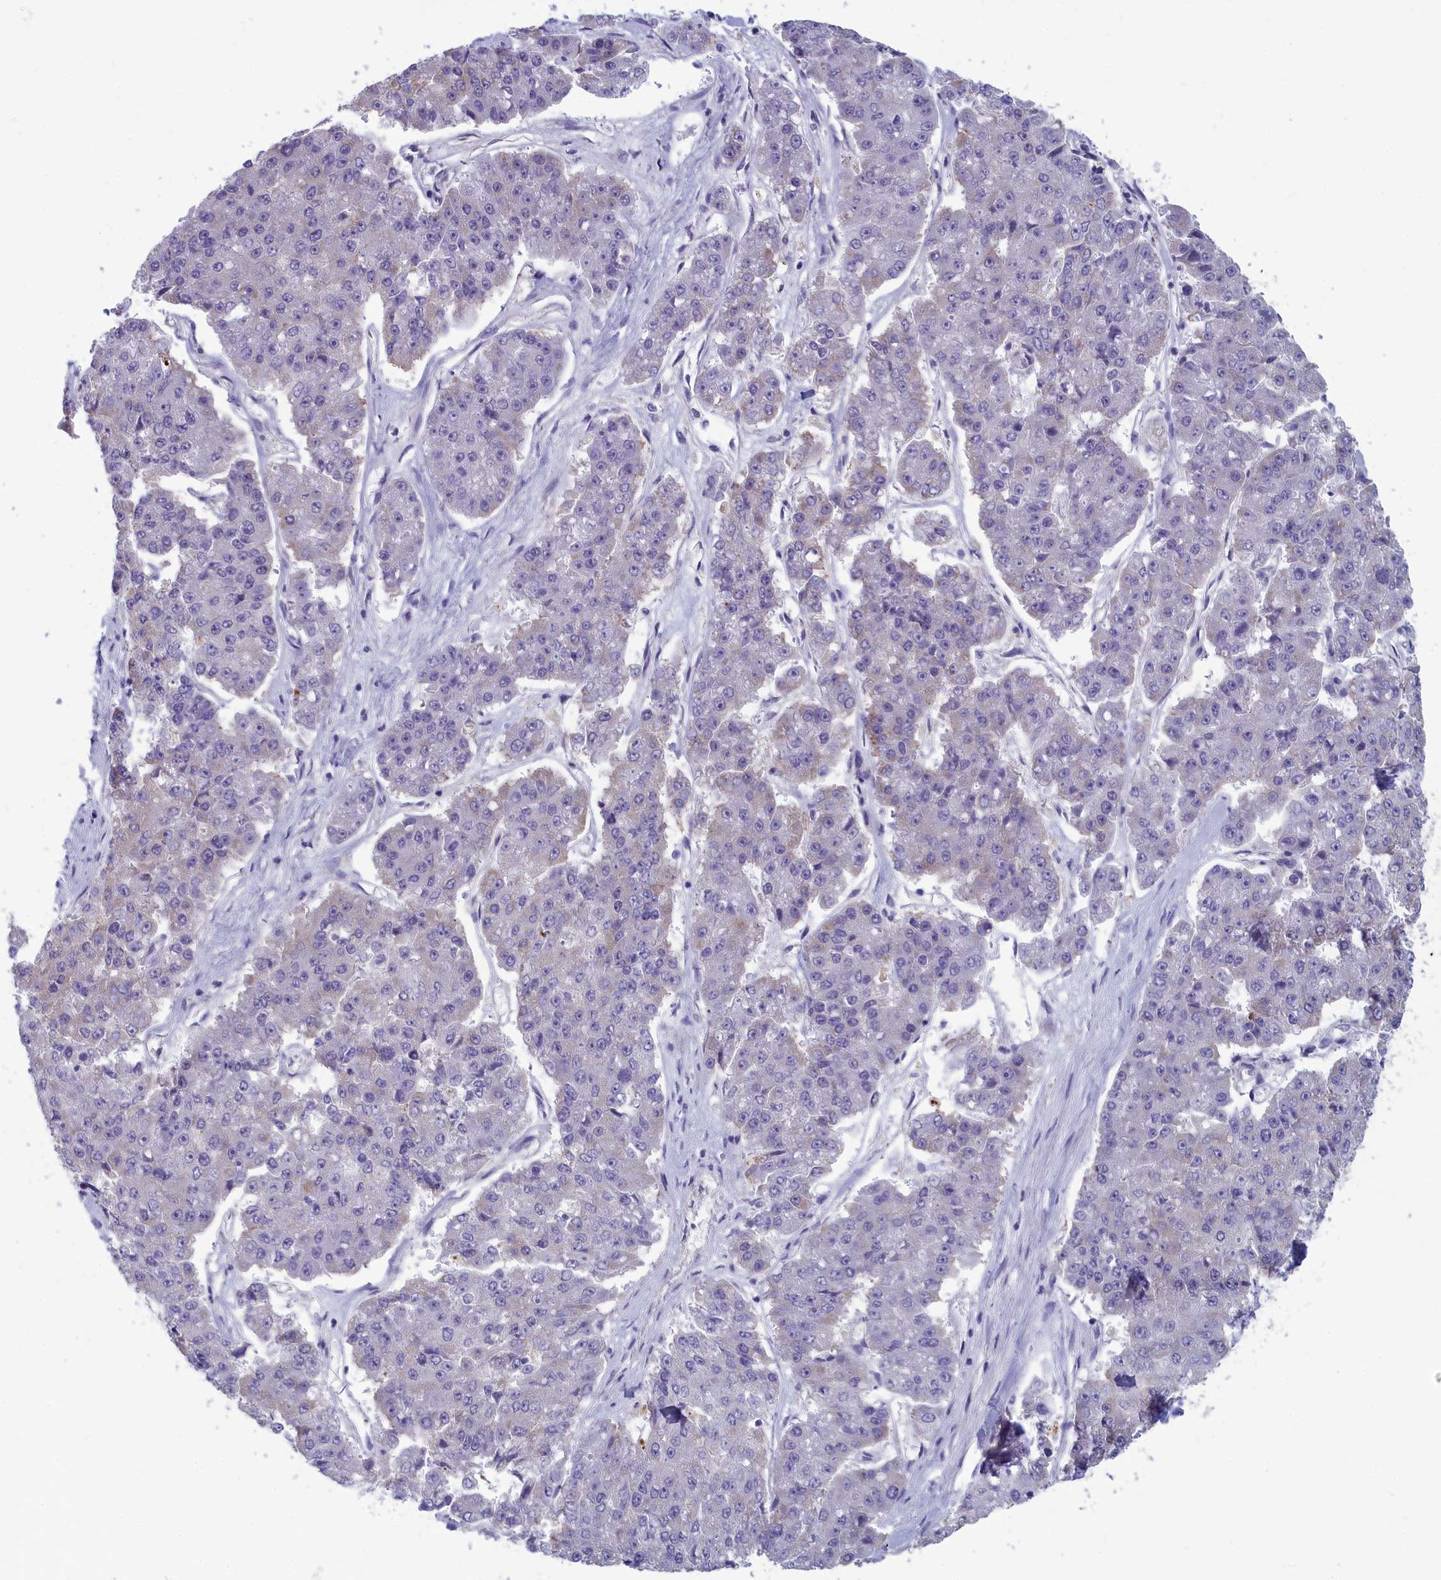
{"staining": {"intensity": "negative", "quantity": "none", "location": "none"}, "tissue": "pancreatic cancer", "cell_type": "Tumor cells", "image_type": "cancer", "snomed": [{"axis": "morphology", "description": "Adenocarcinoma, NOS"}, {"axis": "topography", "description": "Pancreas"}], "caption": "The image shows no staining of tumor cells in pancreatic cancer (adenocarcinoma). The staining is performed using DAB brown chromogen with nuclei counter-stained in using hematoxylin.", "gene": "MRI1", "patient": {"sex": "male", "age": 50}}